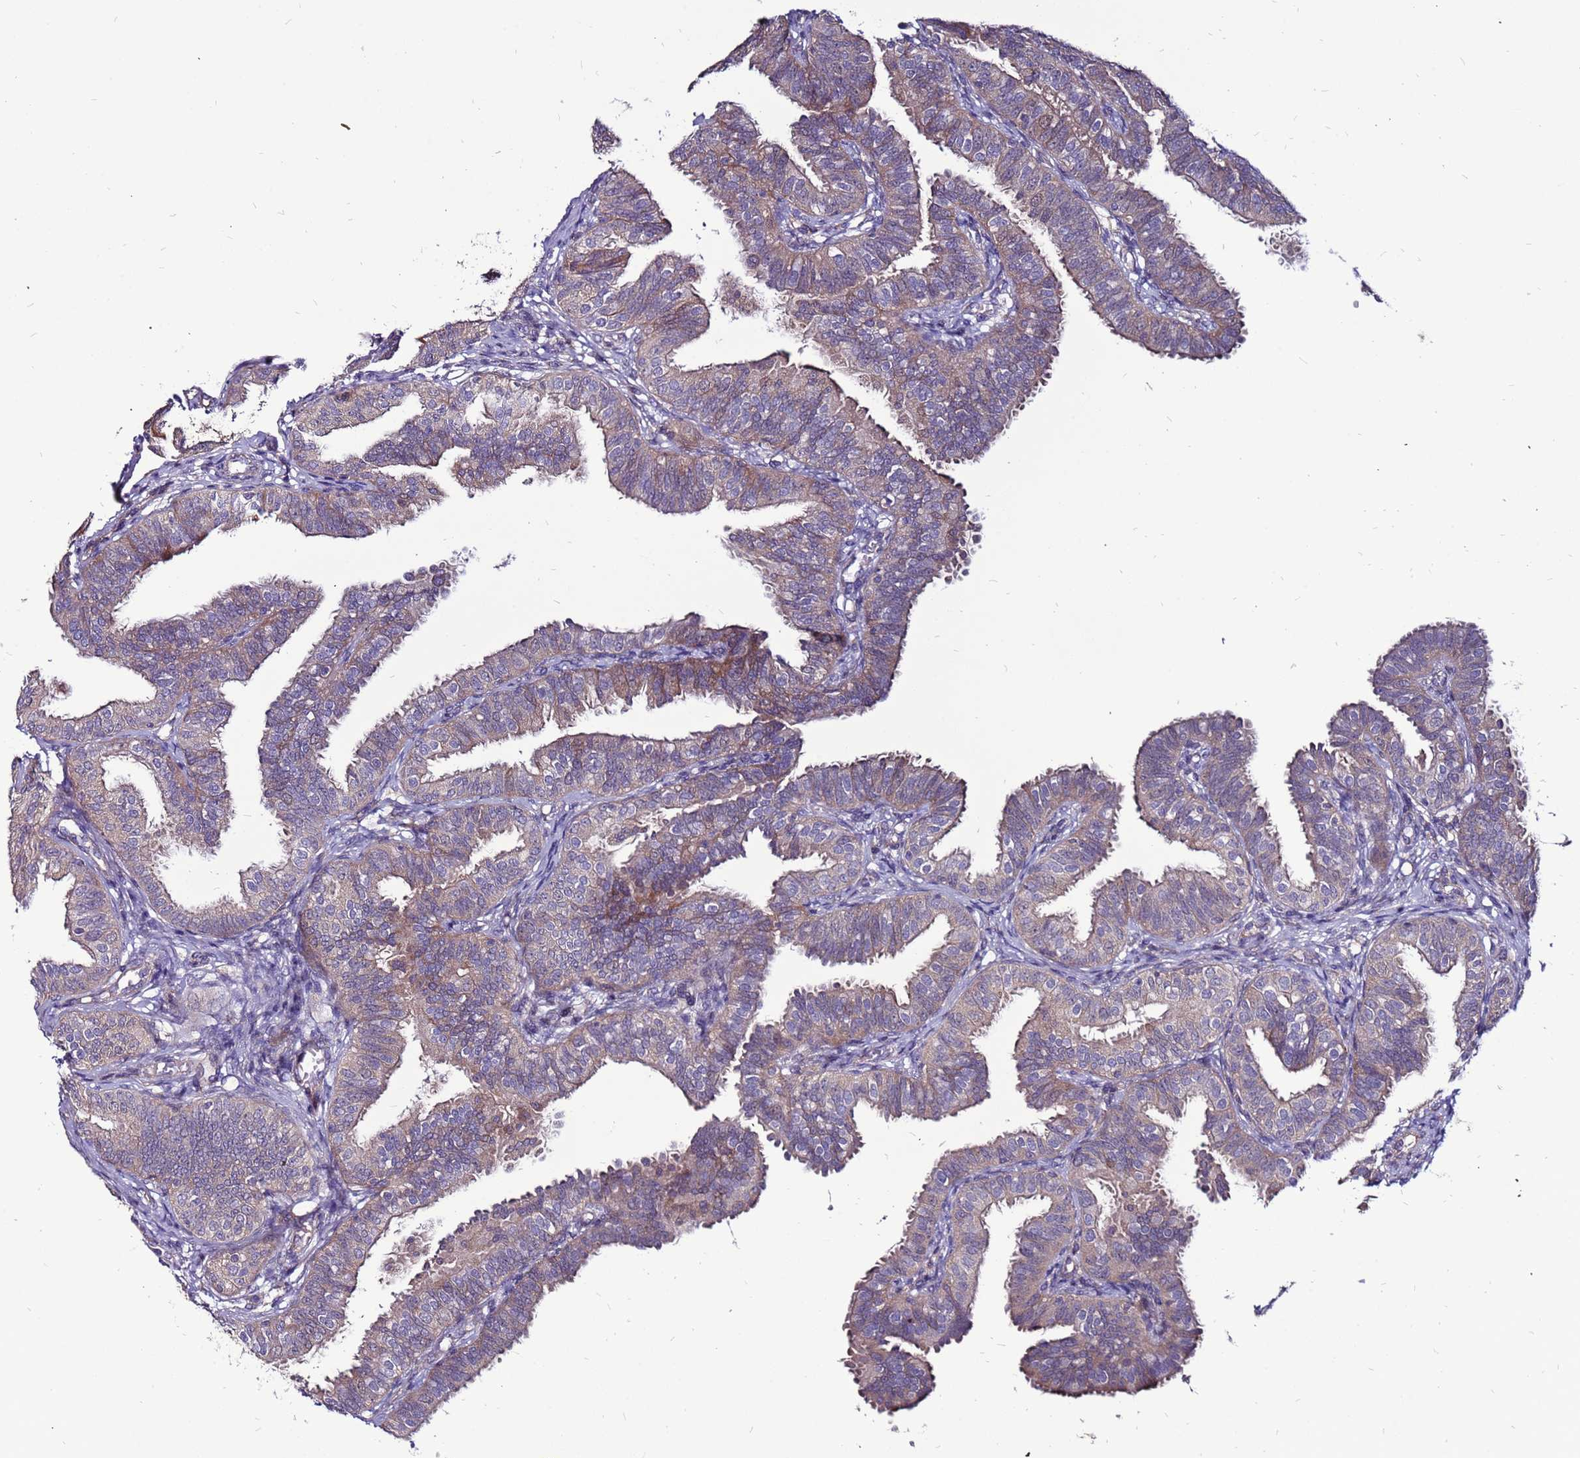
{"staining": {"intensity": "moderate", "quantity": "25%-75%", "location": "cytoplasmic/membranous"}, "tissue": "fallopian tube", "cell_type": "Glandular cells", "image_type": "normal", "snomed": [{"axis": "morphology", "description": "Normal tissue, NOS"}, {"axis": "topography", "description": "Fallopian tube"}], "caption": "About 25%-75% of glandular cells in benign fallopian tube display moderate cytoplasmic/membranous protein expression as visualized by brown immunohistochemical staining.", "gene": "GPN3", "patient": {"sex": "female", "age": 35}}